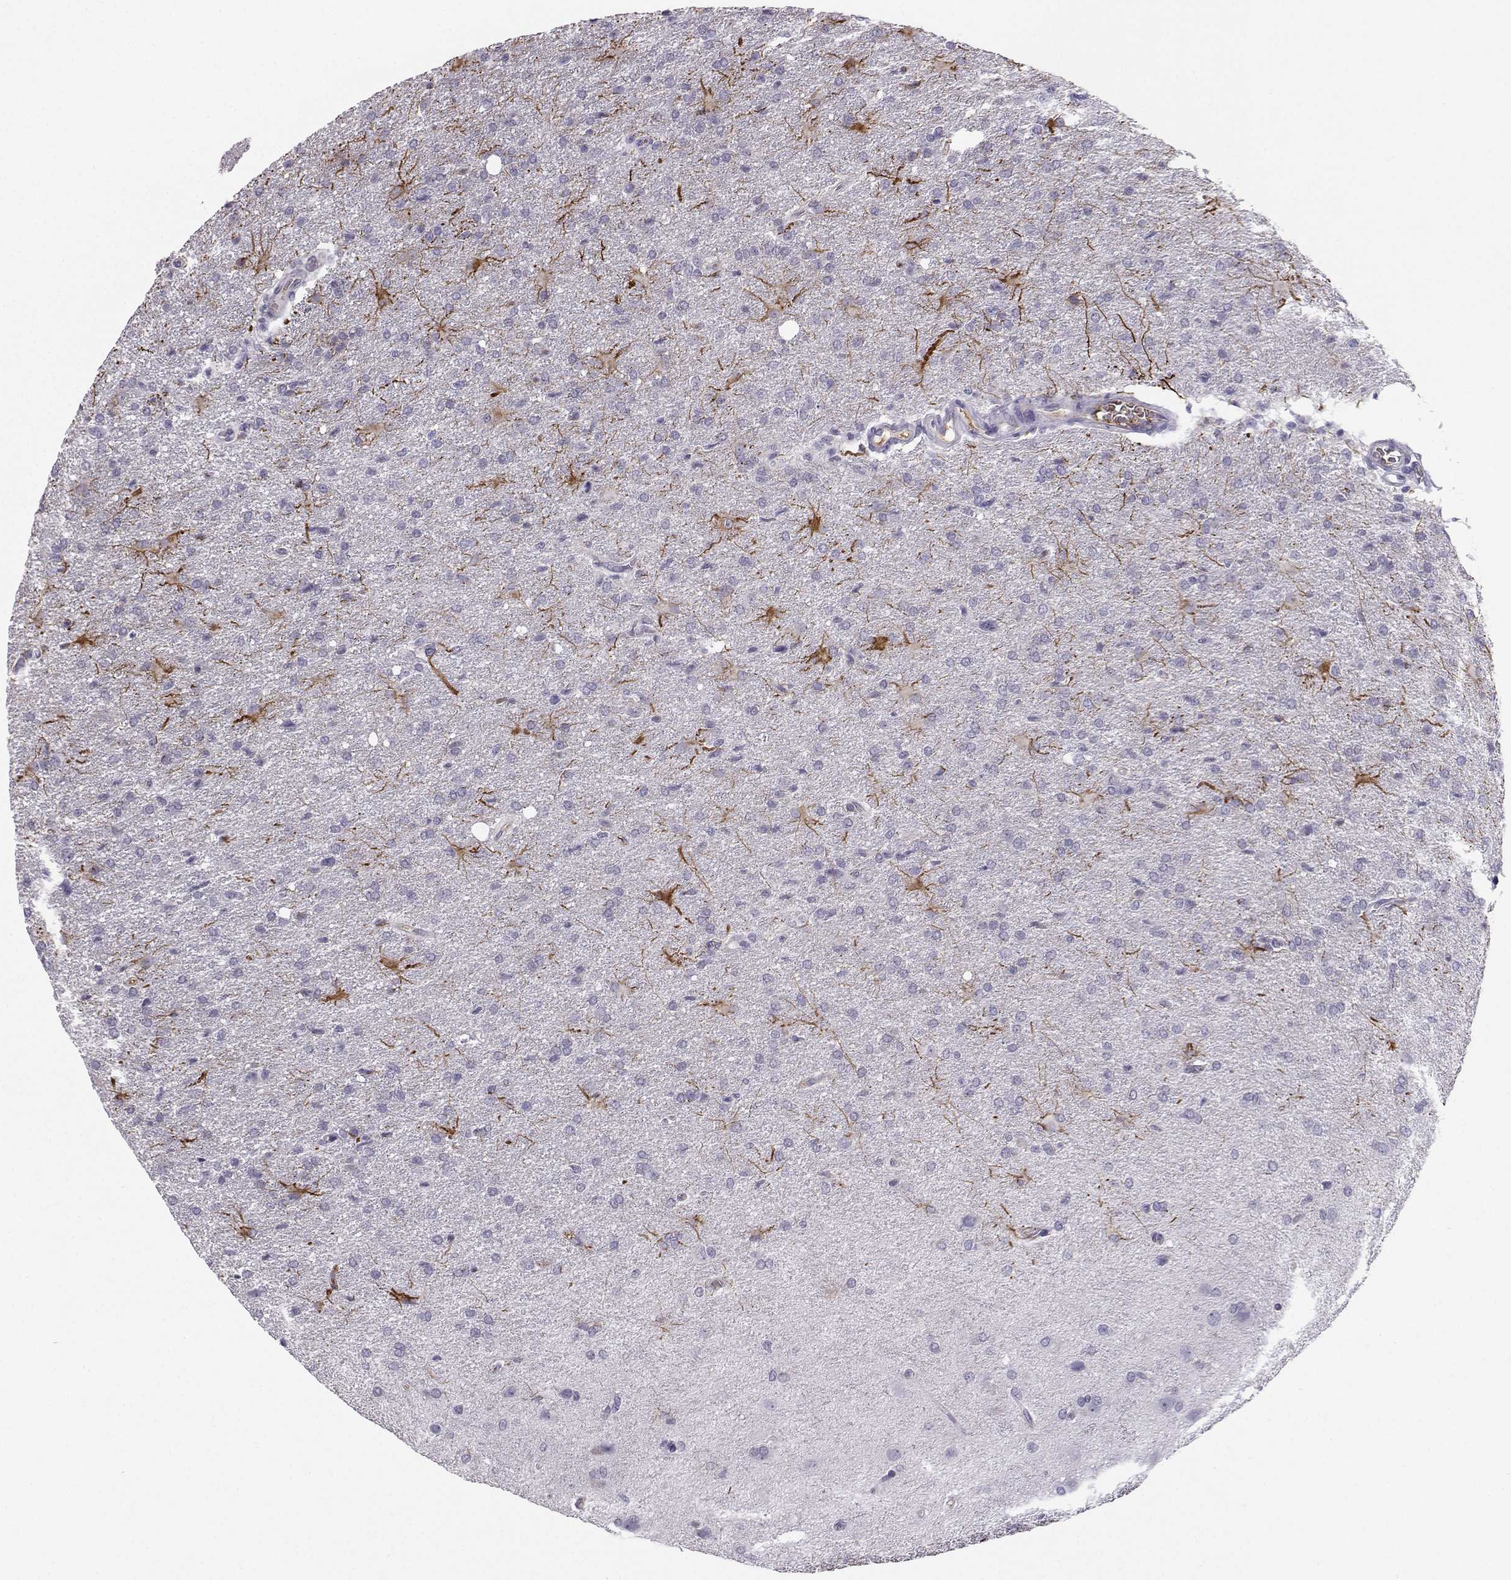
{"staining": {"intensity": "negative", "quantity": "none", "location": "none"}, "tissue": "glioma", "cell_type": "Tumor cells", "image_type": "cancer", "snomed": [{"axis": "morphology", "description": "Glioma, malignant, High grade"}, {"axis": "topography", "description": "Brain"}], "caption": "Immunohistochemistry histopathology image of glioma stained for a protein (brown), which exhibits no expression in tumor cells.", "gene": "LHX1", "patient": {"sex": "male", "age": 68}}